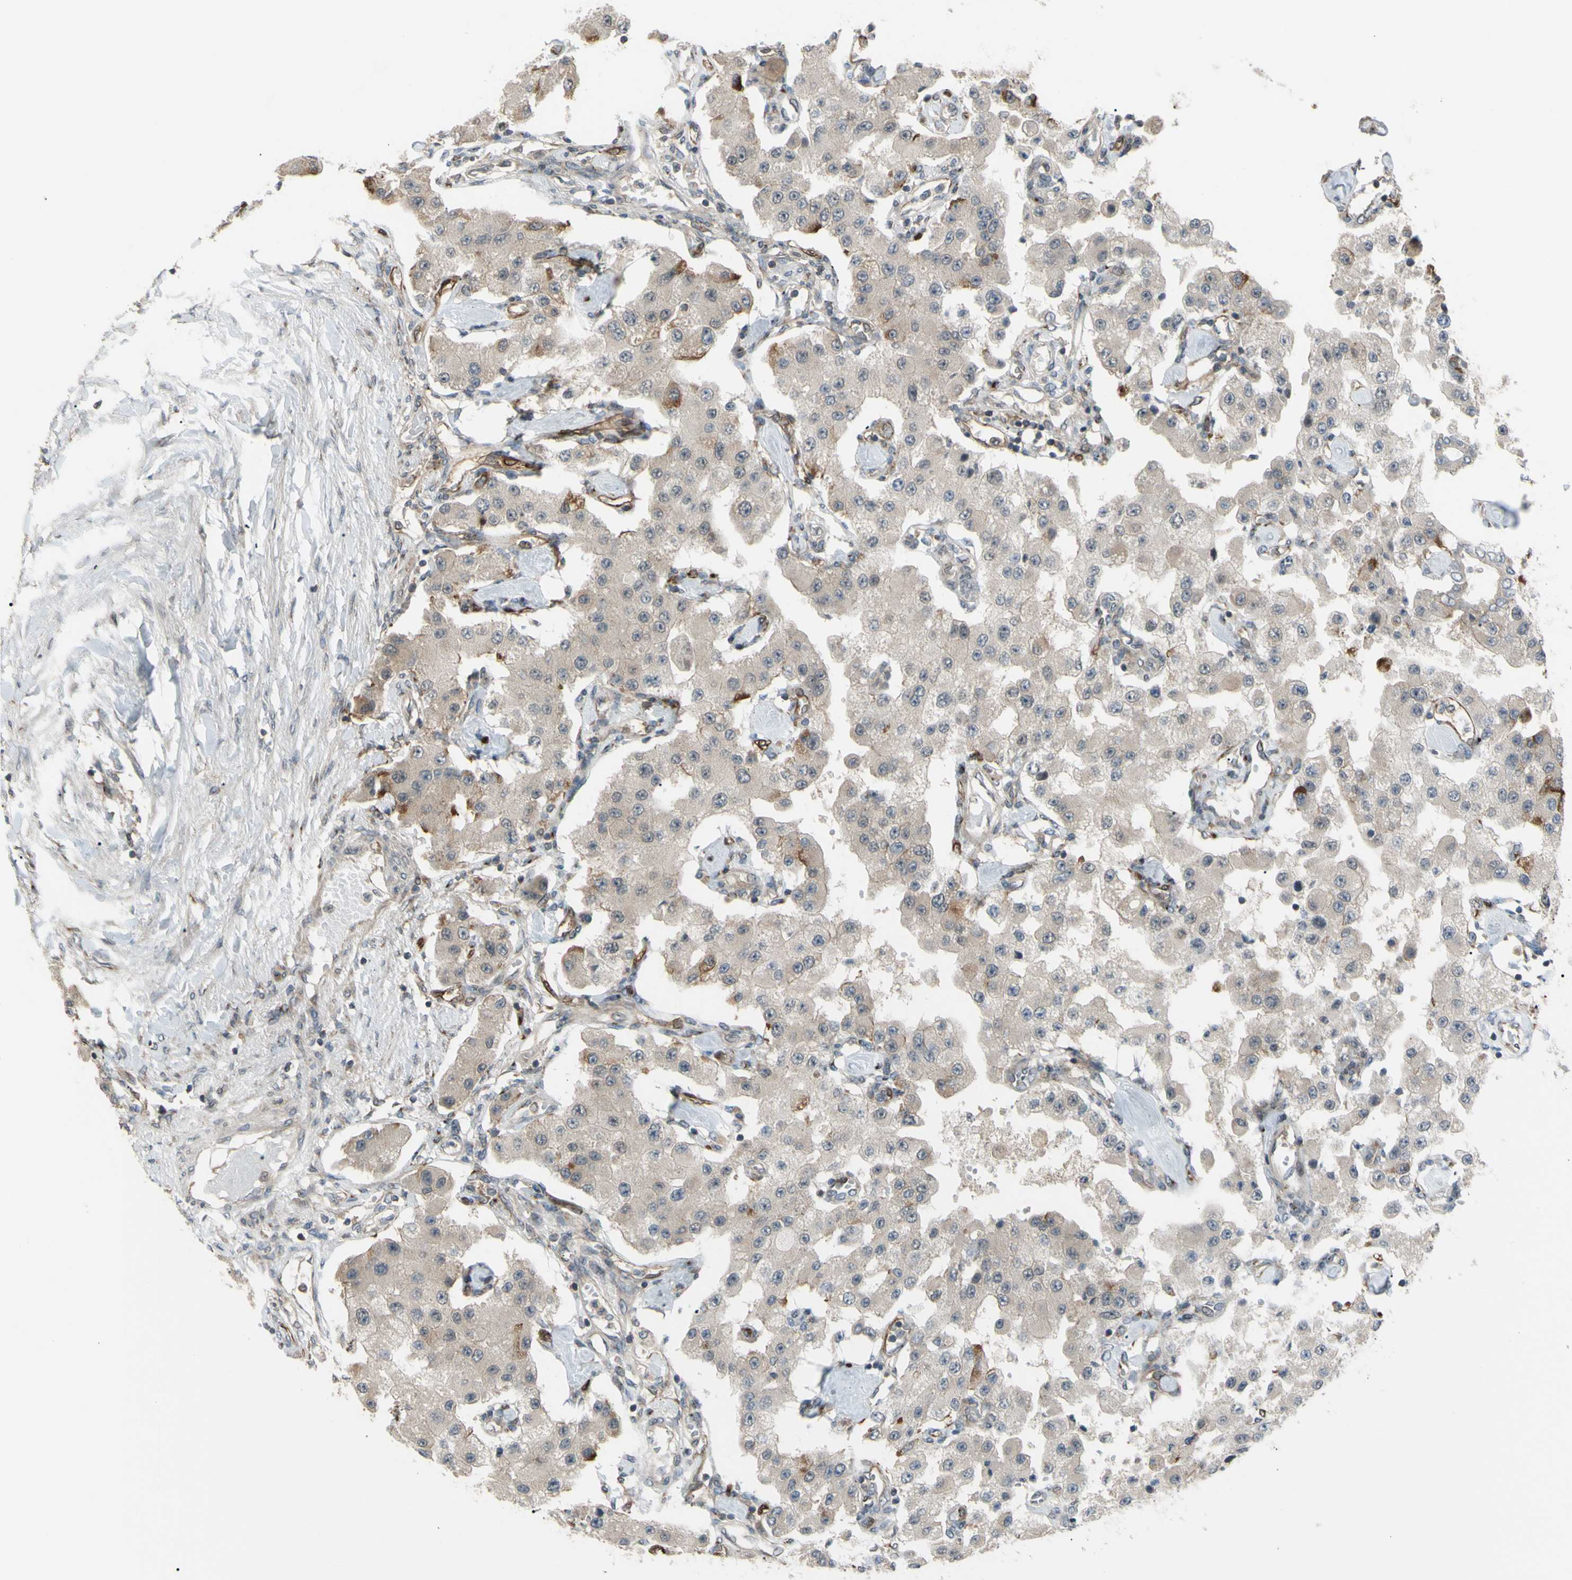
{"staining": {"intensity": "weak", "quantity": "<25%", "location": "cytoplasmic/membranous"}, "tissue": "carcinoid", "cell_type": "Tumor cells", "image_type": "cancer", "snomed": [{"axis": "morphology", "description": "Carcinoid, malignant, NOS"}, {"axis": "topography", "description": "Pancreas"}], "caption": "A histopathology image of carcinoid (malignant) stained for a protein reveals no brown staining in tumor cells.", "gene": "FLII", "patient": {"sex": "male", "age": 41}}